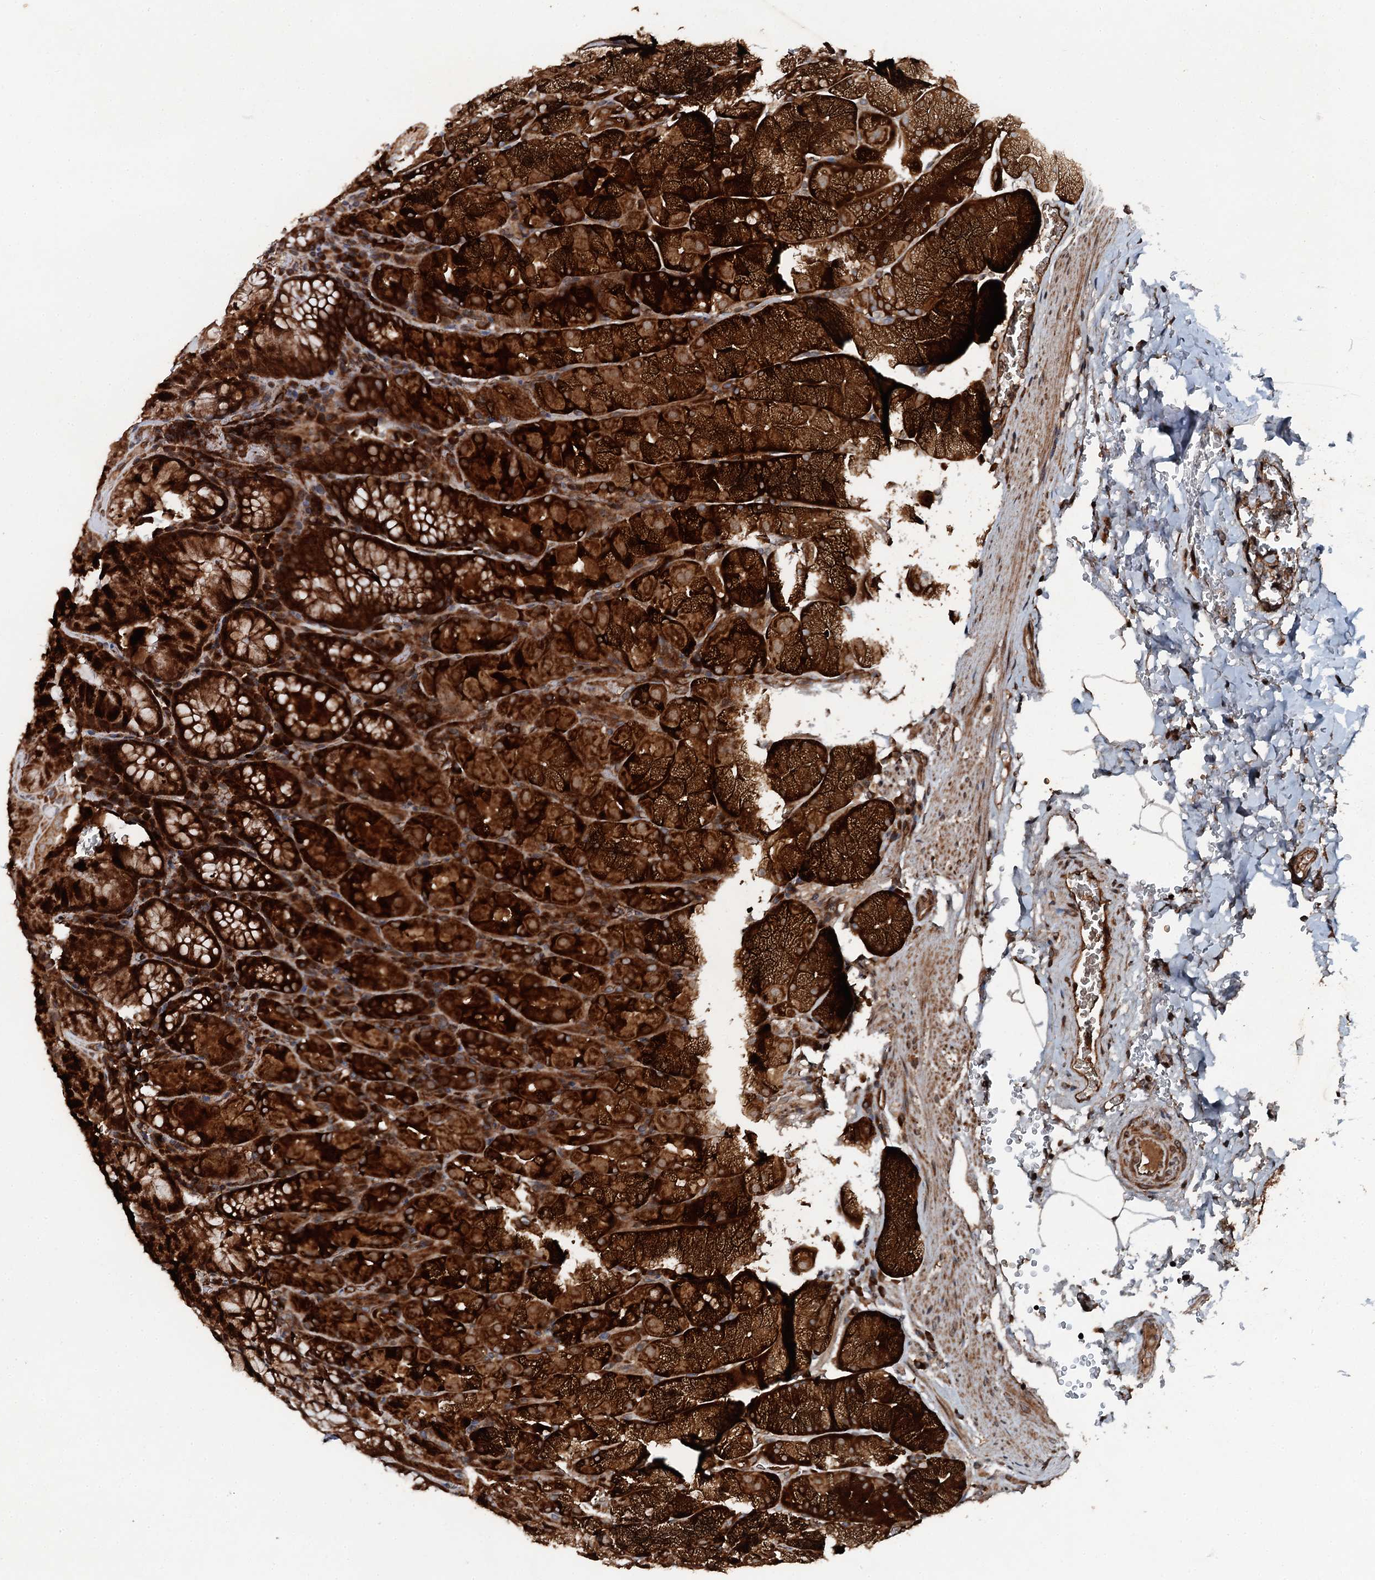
{"staining": {"intensity": "strong", "quantity": ">75%", "location": "cytoplasmic/membranous"}, "tissue": "stomach", "cell_type": "Glandular cells", "image_type": "normal", "snomed": [{"axis": "morphology", "description": "Normal tissue, NOS"}, {"axis": "topography", "description": "Stomach, upper"}, {"axis": "topography", "description": "Stomach, lower"}], "caption": "Stomach stained with DAB (3,3'-diaminobenzidine) immunohistochemistry (IHC) demonstrates high levels of strong cytoplasmic/membranous expression in approximately >75% of glandular cells.", "gene": "FLYWCH1", "patient": {"sex": "male", "age": 80}}